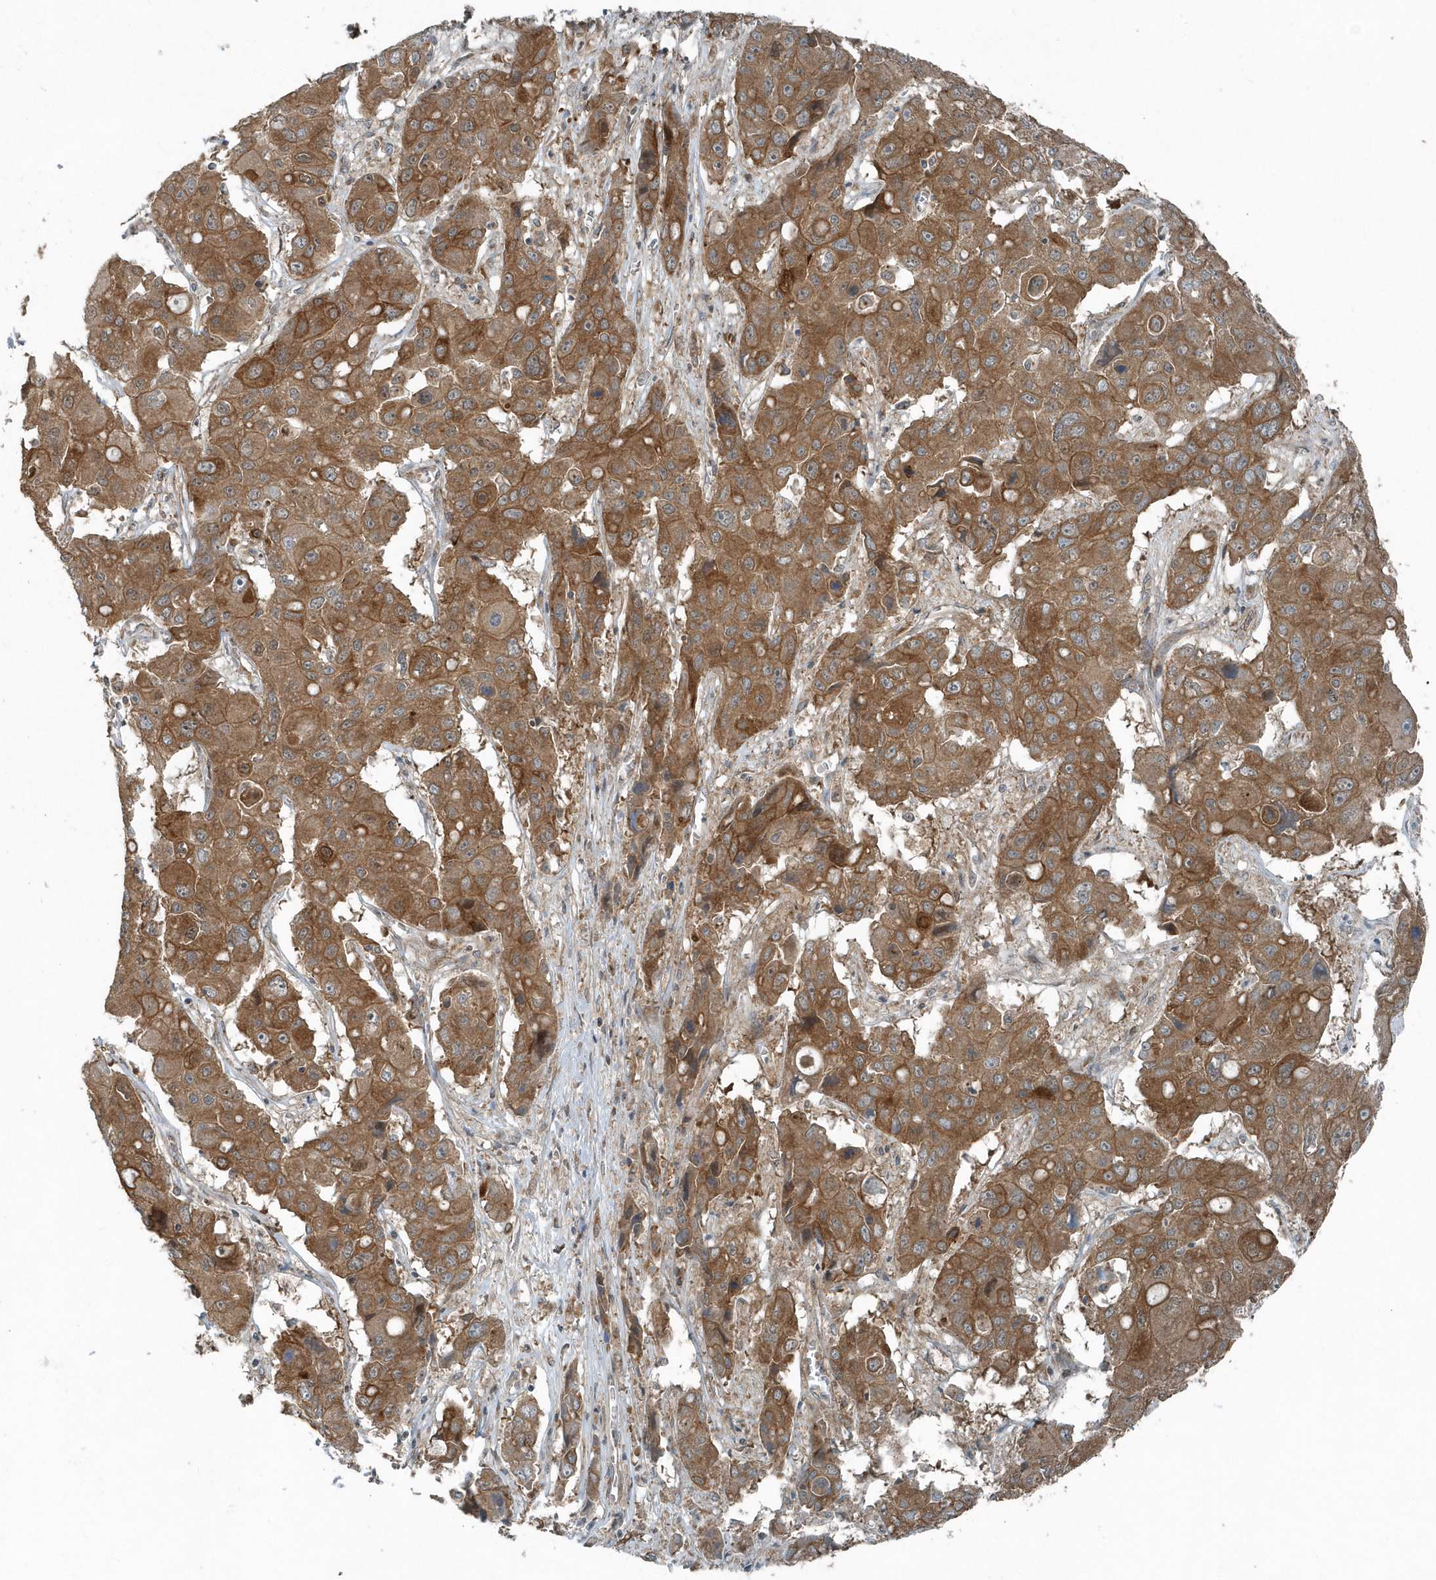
{"staining": {"intensity": "moderate", "quantity": ">75%", "location": "cytoplasmic/membranous"}, "tissue": "liver cancer", "cell_type": "Tumor cells", "image_type": "cancer", "snomed": [{"axis": "morphology", "description": "Cholangiocarcinoma"}, {"axis": "topography", "description": "Liver"}], "caption": "Protein positivity by immunohistochemistry (IHC) reveals moderate cytoplasmic/membranous positivity in about >75% of tumor cells in liver cholangiocarcinoma. (DAB (3,3'-diaminobenzidine) IHC with brightfield microscopy, high magnification).", "gene": "GCC2", "patient": {"sex": "male", "age": 67}}